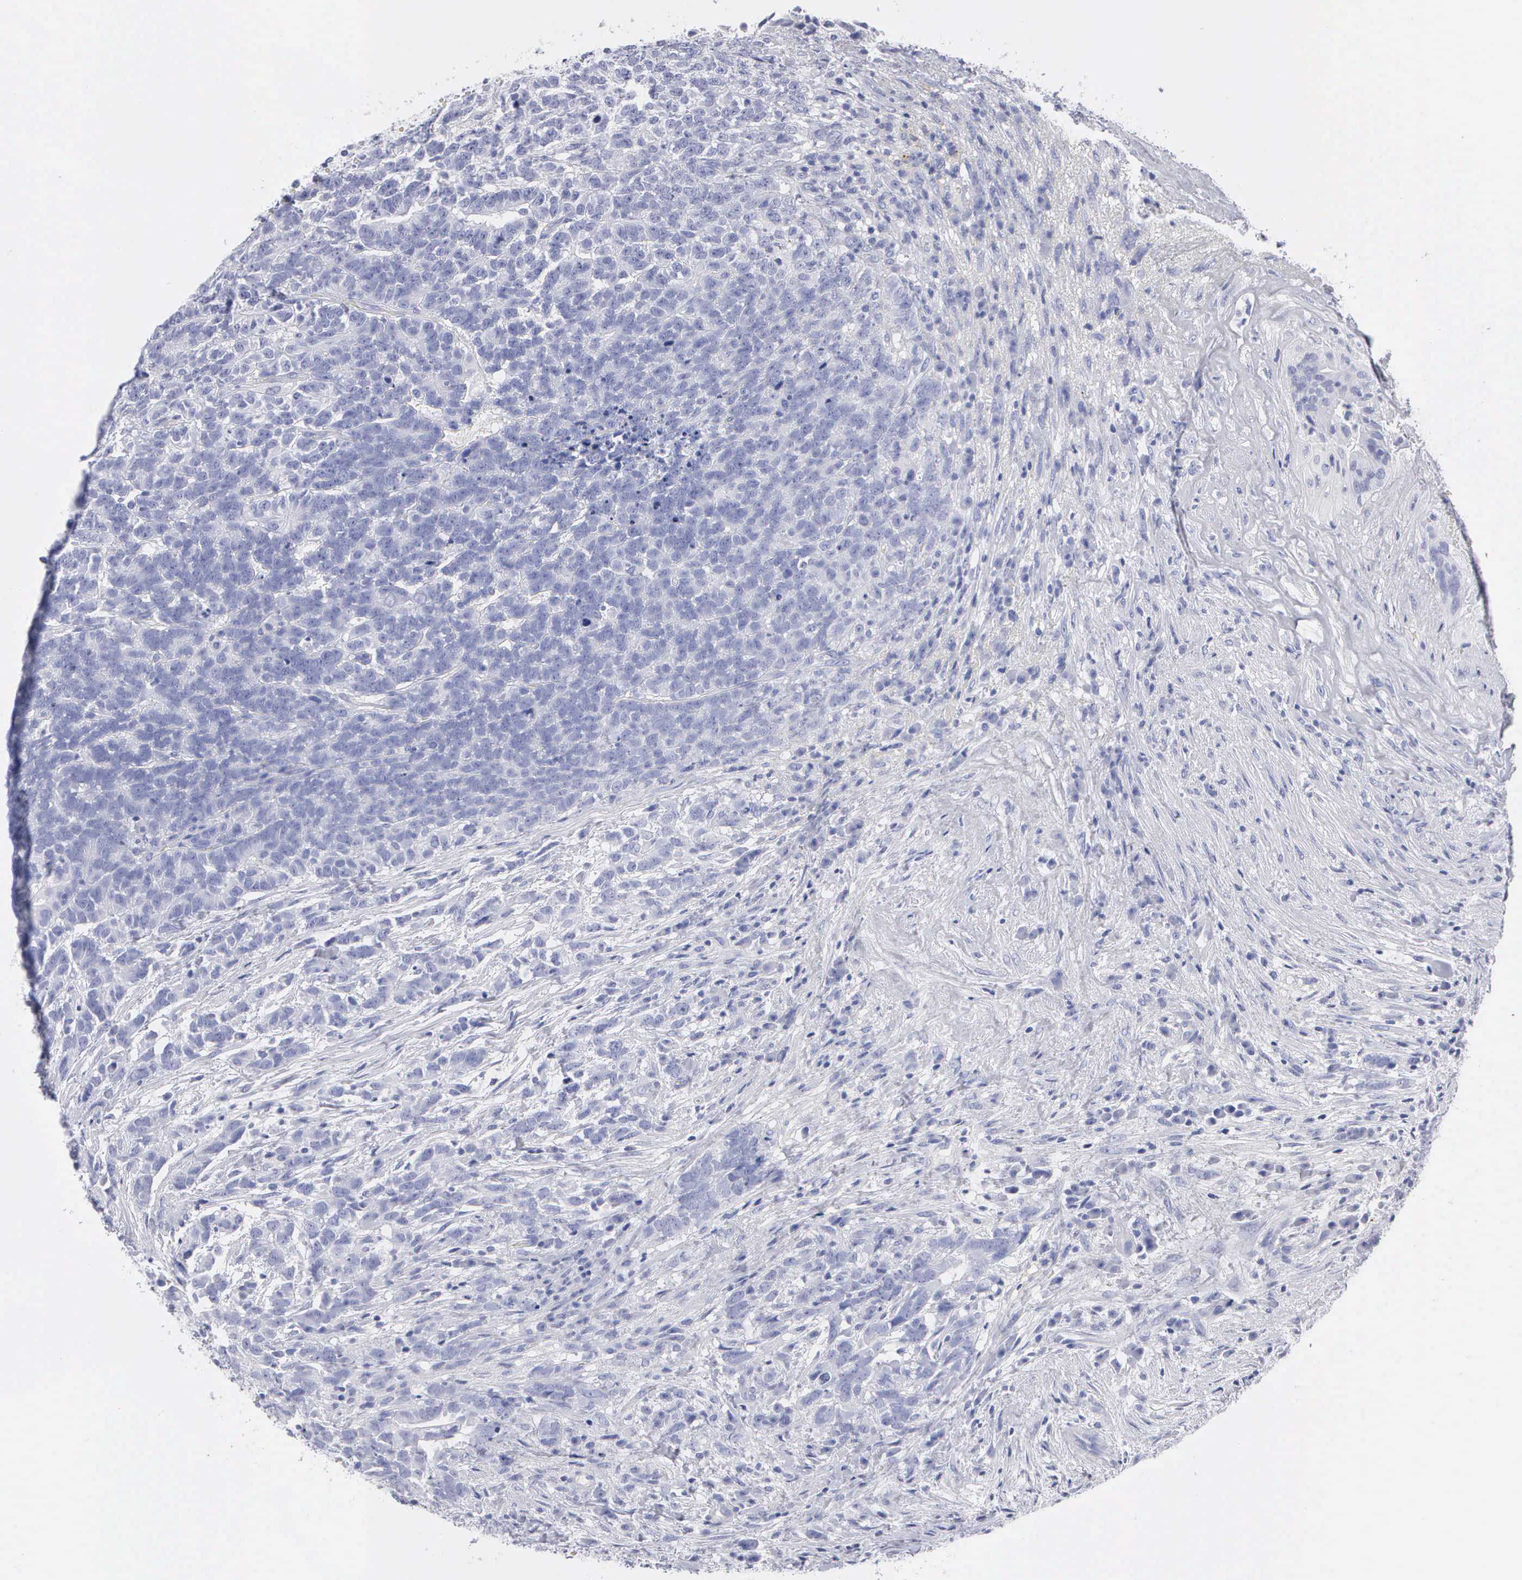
{"staining": {"intensity": "negative", "quantity": "none", "location": "none"}, "tissue": "testis cancer", "cell_type": "Tumor cells", "image_type": "cancer", "snomed": [{"axis": "morphology", "description": "Carcinoma, Embryonal, NOS"}, {"axis": "topography", "description": "Testis"}], "caption": "Protein analysis of testis embryonal carcinoma demonstrates no significant expression in tumor cells.", "gene": "CYP19A1", "patient": {"sex": "male", "age": 26}}